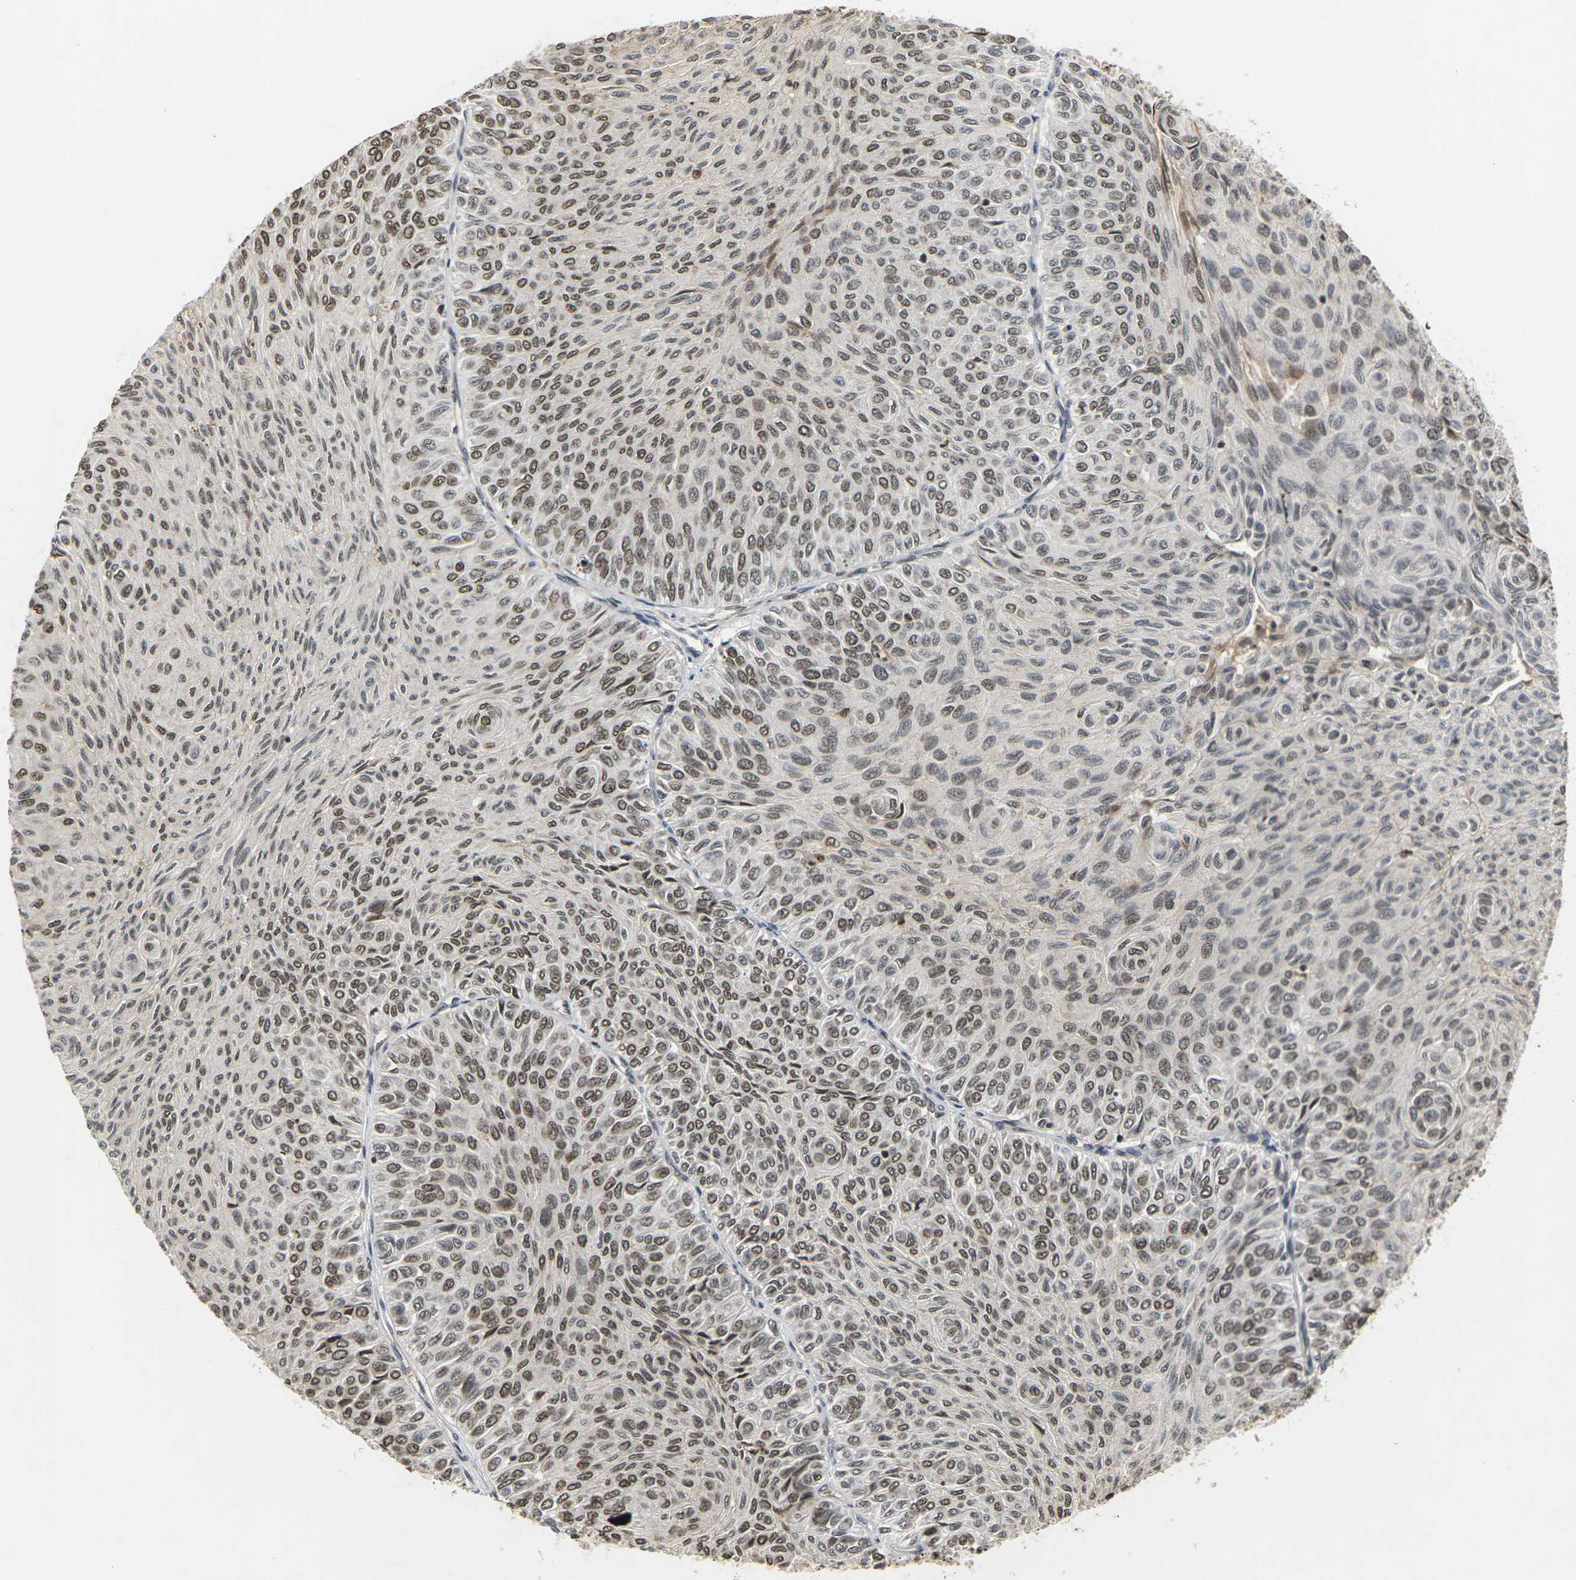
{"staining": {"intensity": "moderate", "quantity": ">75%", "location": "nuclear"}, "tissue": "urothelial cancer", "cell_type": "Tumor cells", "image_type": "cancer", "snomed": [{"axis": "morphology", "description": "Urothelial carcinoma, Low grade"}, {"axis": "topography", "description": "Urinary bladder"}], "caption": "Human urothelial cancer stained for a protein (brown) demonstrates moderate nuclear positive expression in about >75% of tumor cells.", "gene": "NELFA", "patient": {"sex": "male", "age": 78}}